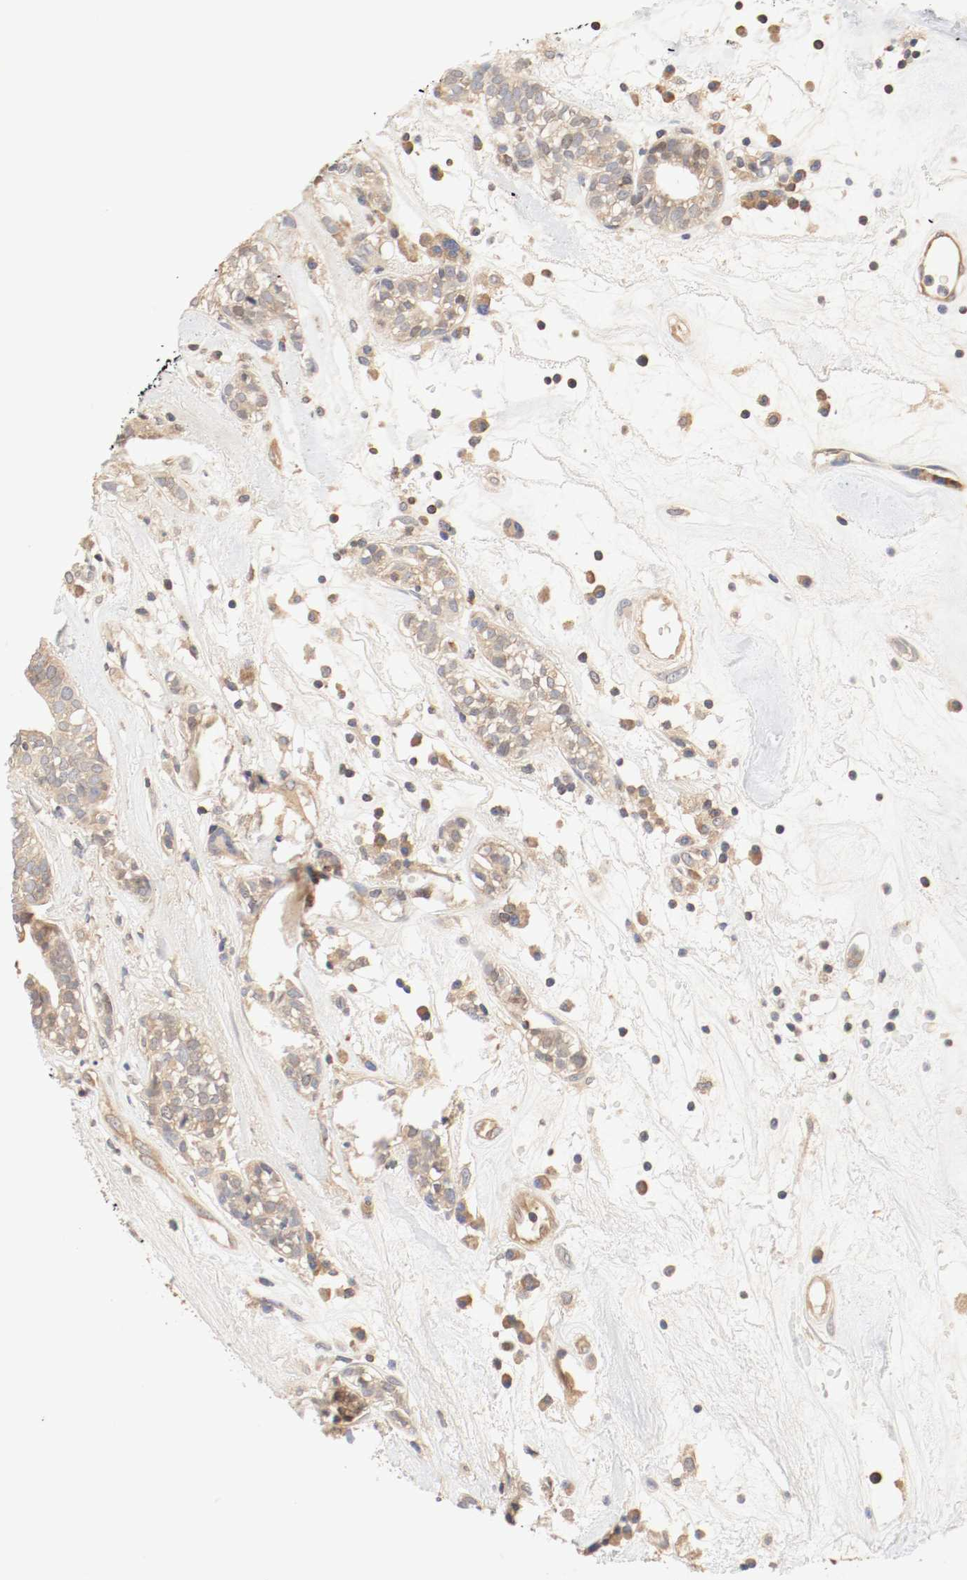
{"staining": {"intensity": "moderate", "quantity": ">75%", "location": "cytoplasmic/membranous"}, "tissue": "head and neck cancer", "cell_type": "Tumor cells", "image_type": "cancer", "snomed": [{"axis": "morphology", "description": "Adenocarcinoma, NOS"}, {"axis": "topography", "description": "Salivary gland"}, {"axis": "topography", "description": "Head-Neck"}], "caption": "A photomicrograph showing moderate cytoplasmic/membranous staining in approximately >75% of tumor cells in adenocarcinoma (head and neck), as visualized by brown immunohistochemical staining.", "gene": "GIT1", "patient": {"sex": "female", "age": 65}}